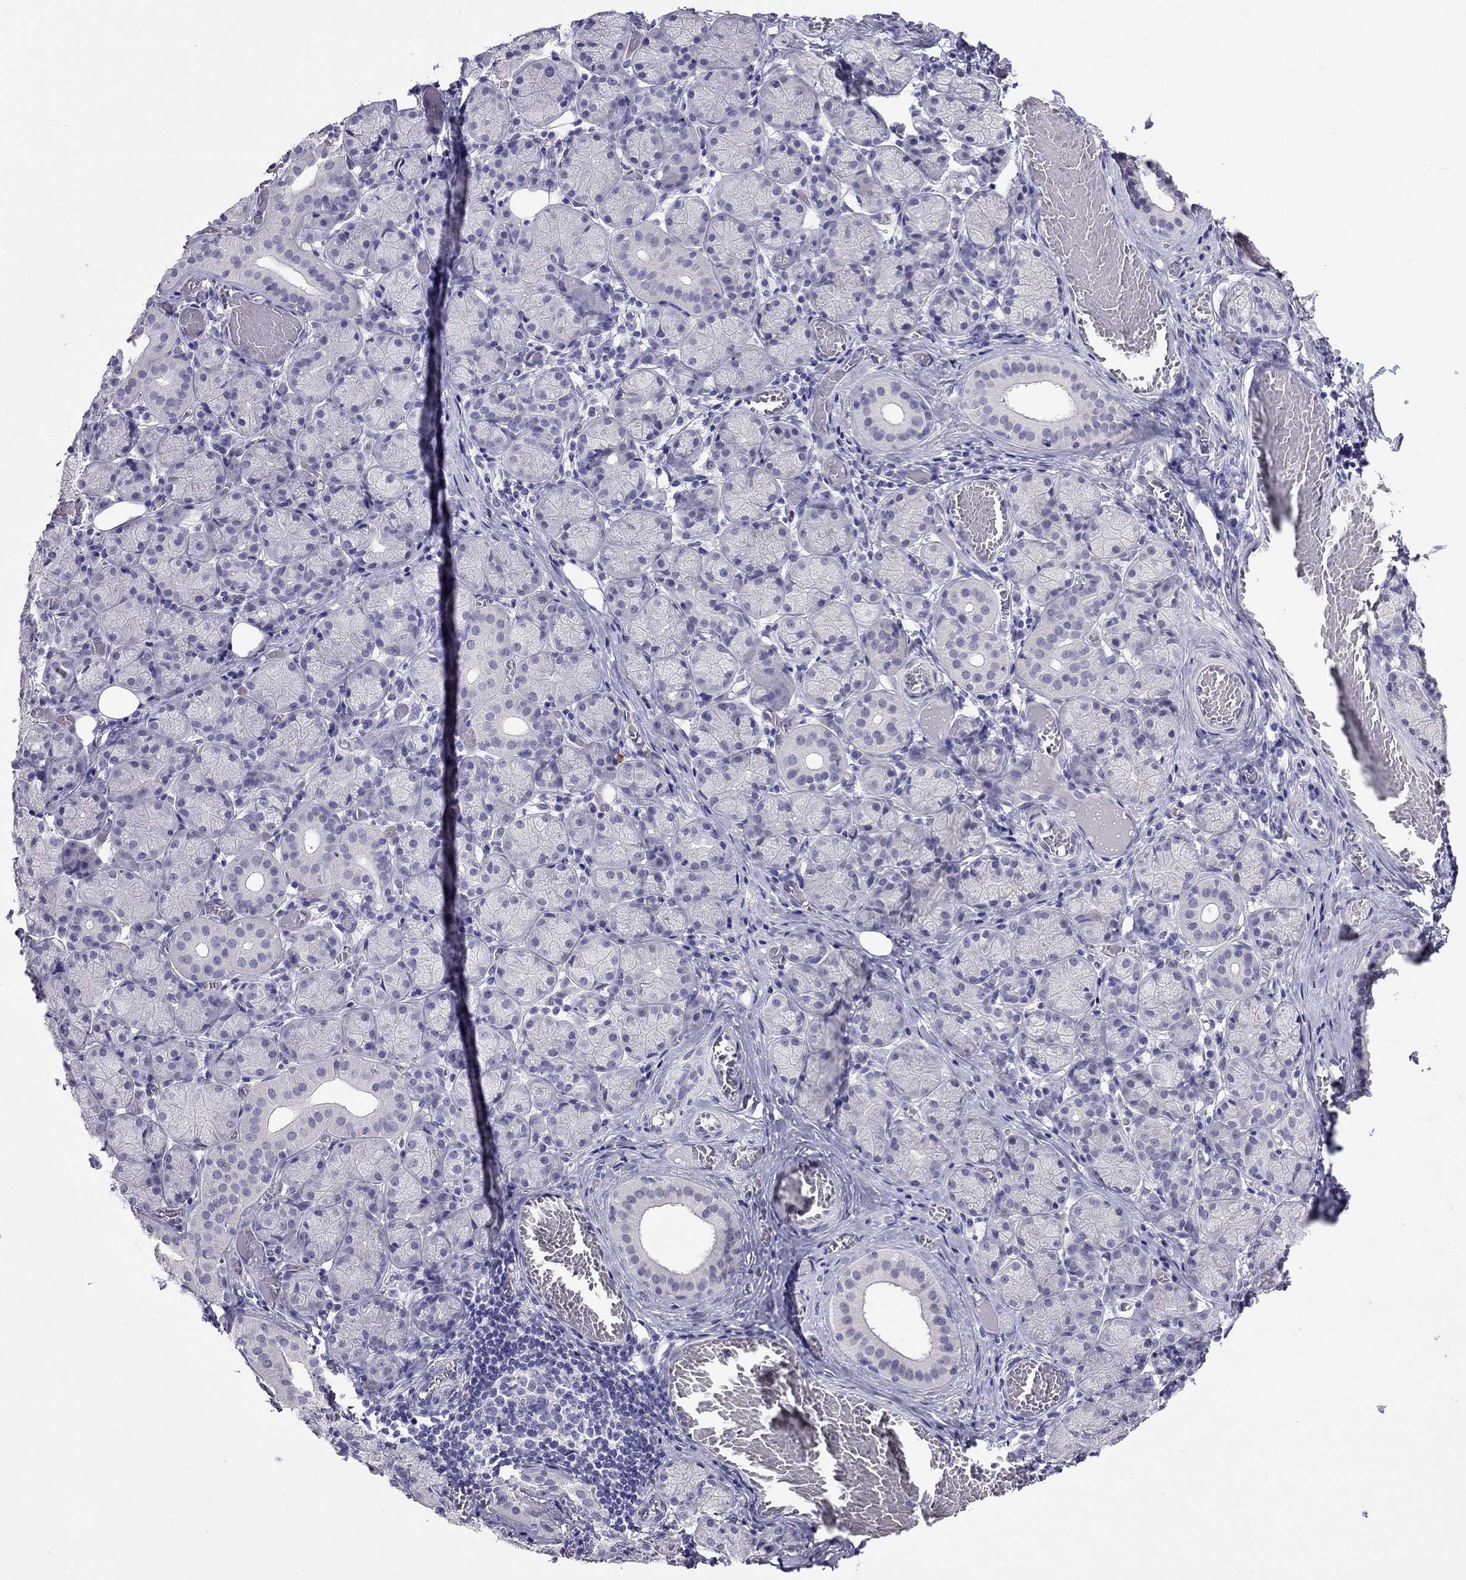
{"staining": {"intensity": "negative", "quantity": "none", "location": "none"}, "tissue": "salivary gland", "cell_type": "Glandular cells", "image_type": "normal", "snomed": [{"axis": "morphology", "description": "Normal tissue, NOS"}, {"axis": "topography", "description": "Salivary gland"}, {"axis": "topography", "description": "Peripheral nerve tissue"}], "caption": "Image shows no protein staining in glandular cells of benign salivary gland.", "gene": "CROCC2", "patient": {"sex": "female", "age": 24}}